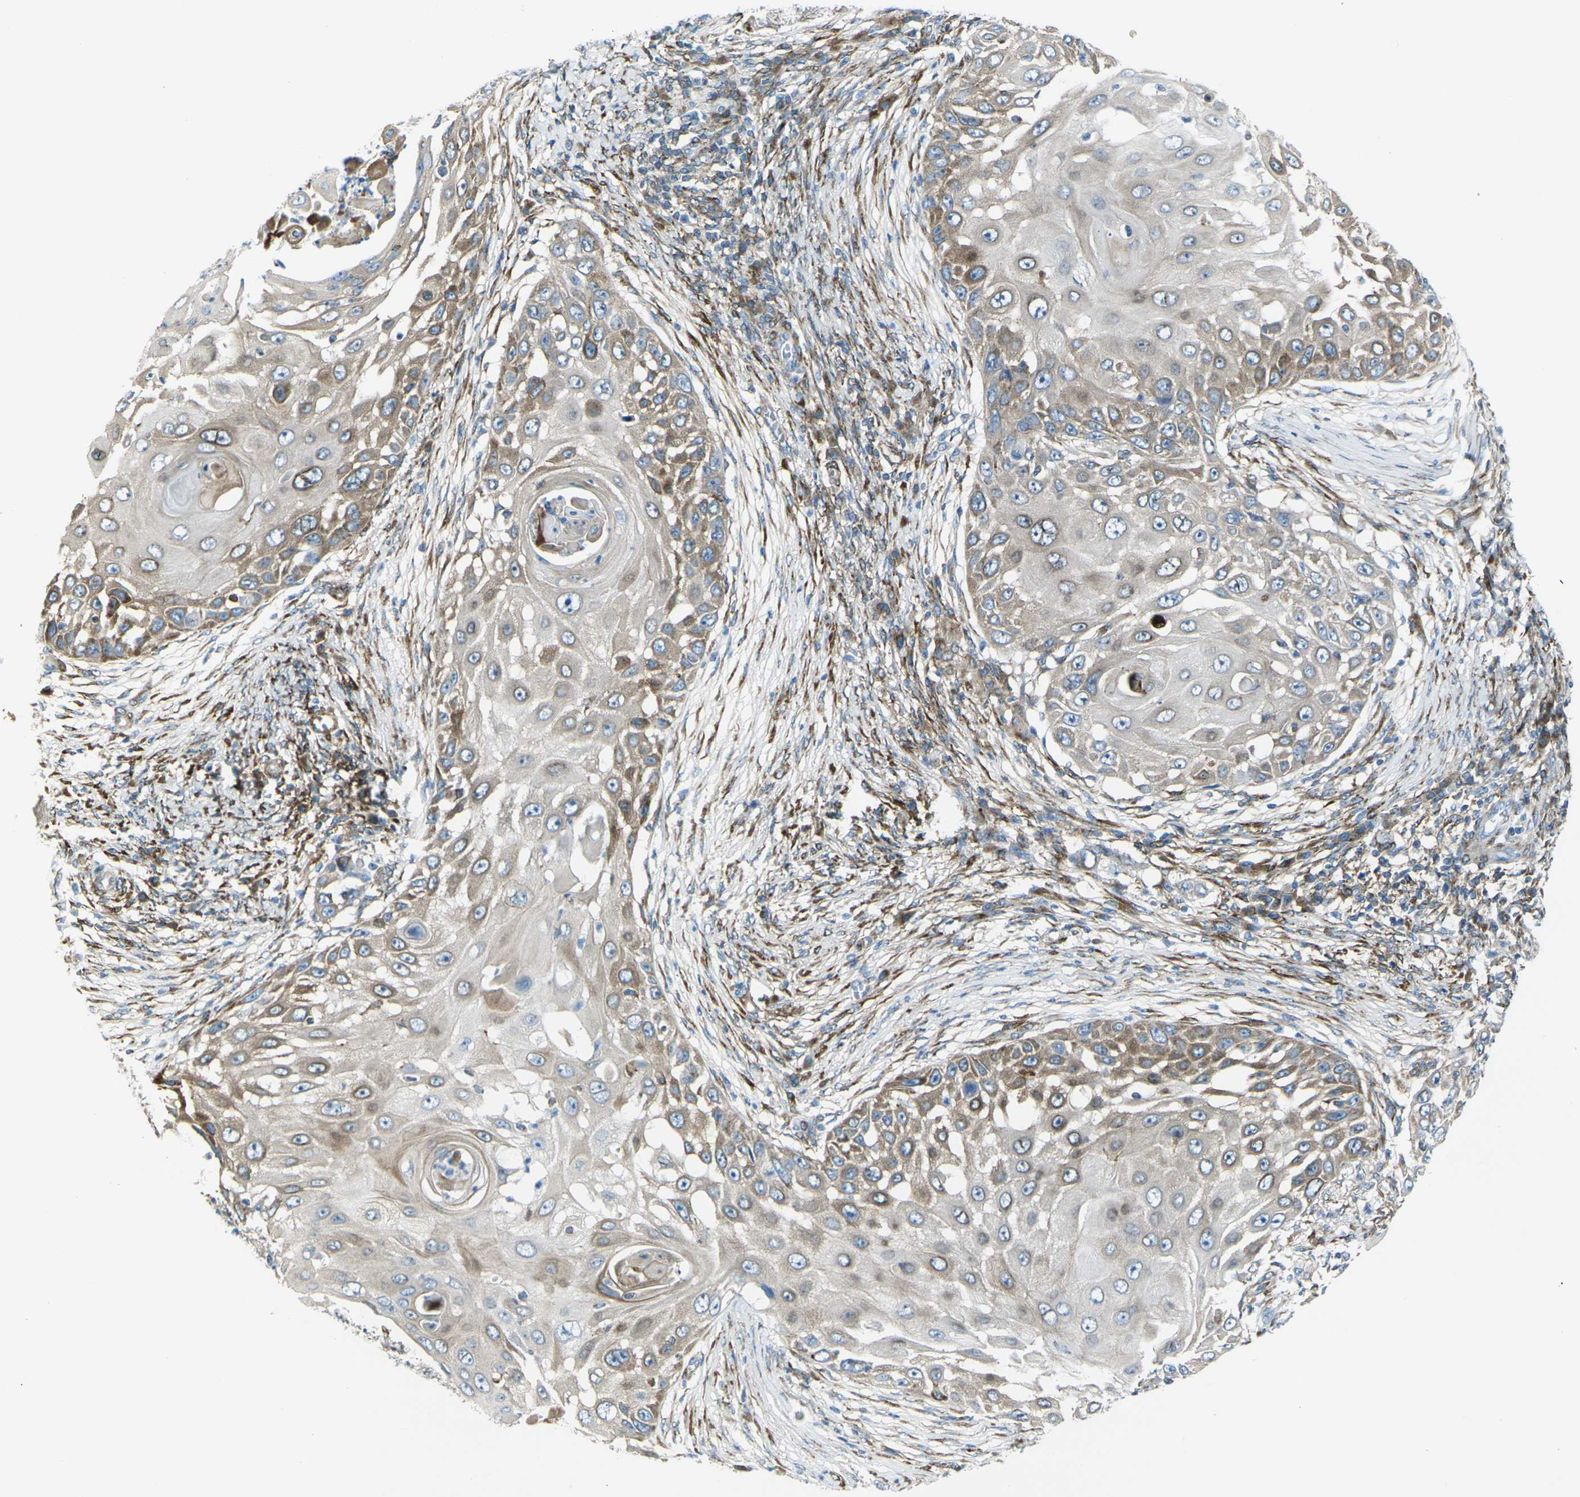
{"staining": {"intensity": "weak", "quantity": "<25%", "location": "cytoplasmic/membranous"}, "tissue": "skin cancer", "cell_type": "Tumor cells", "image_type": "cancer", "snomed": [{"axis": "morphology", "description": "Squamous cell carcinoma, NOS"}, {"axis": "topography", "description": "Skin"}], "caption": "DAB (3,3'-diaminobenzidine) immunohistochemical staining of squamous cell carcinoma (skin) demonstrates no significant positivity in tumor cells.", "gene": "CELSR2", "patient": {"sex": "female", "age": 44}}